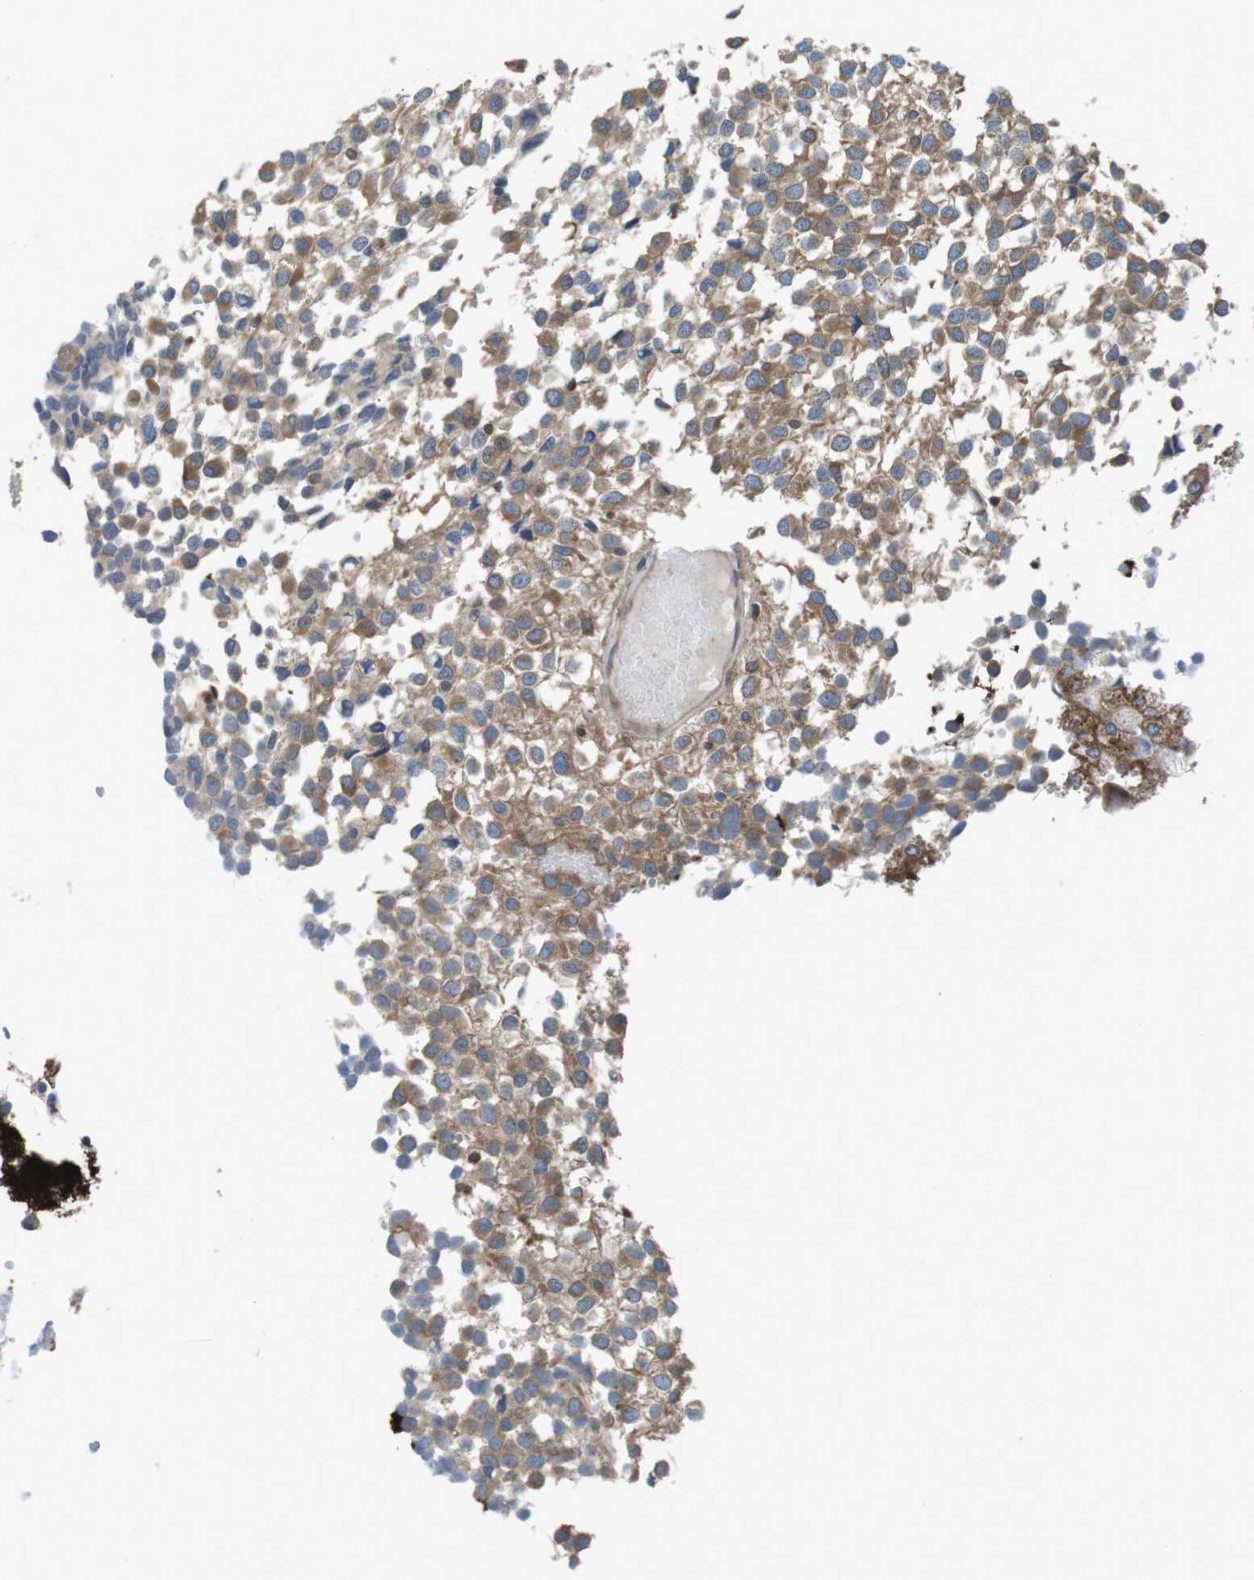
{"staining": {"intensity": "moderate", "quantity": ">75%", "location": "cytoplasmic/membranous"}, "tissue": "glioma", "cell_type": "Tumor cells", "image_type": "cancer", "snomed": [{"axis": "morphology", "description": "Glioma, malignant, High grade"}, {"axis": "topography", "description": "Brain"}], "caption": "Glioma tissue exhibits moderate cytoplasmic/membranous positivity in about >75% of tumor cells, visualized by immunohistochemistry.", "gene": "MTHFD1", "patient": {"sex": "male", "age": 32}}